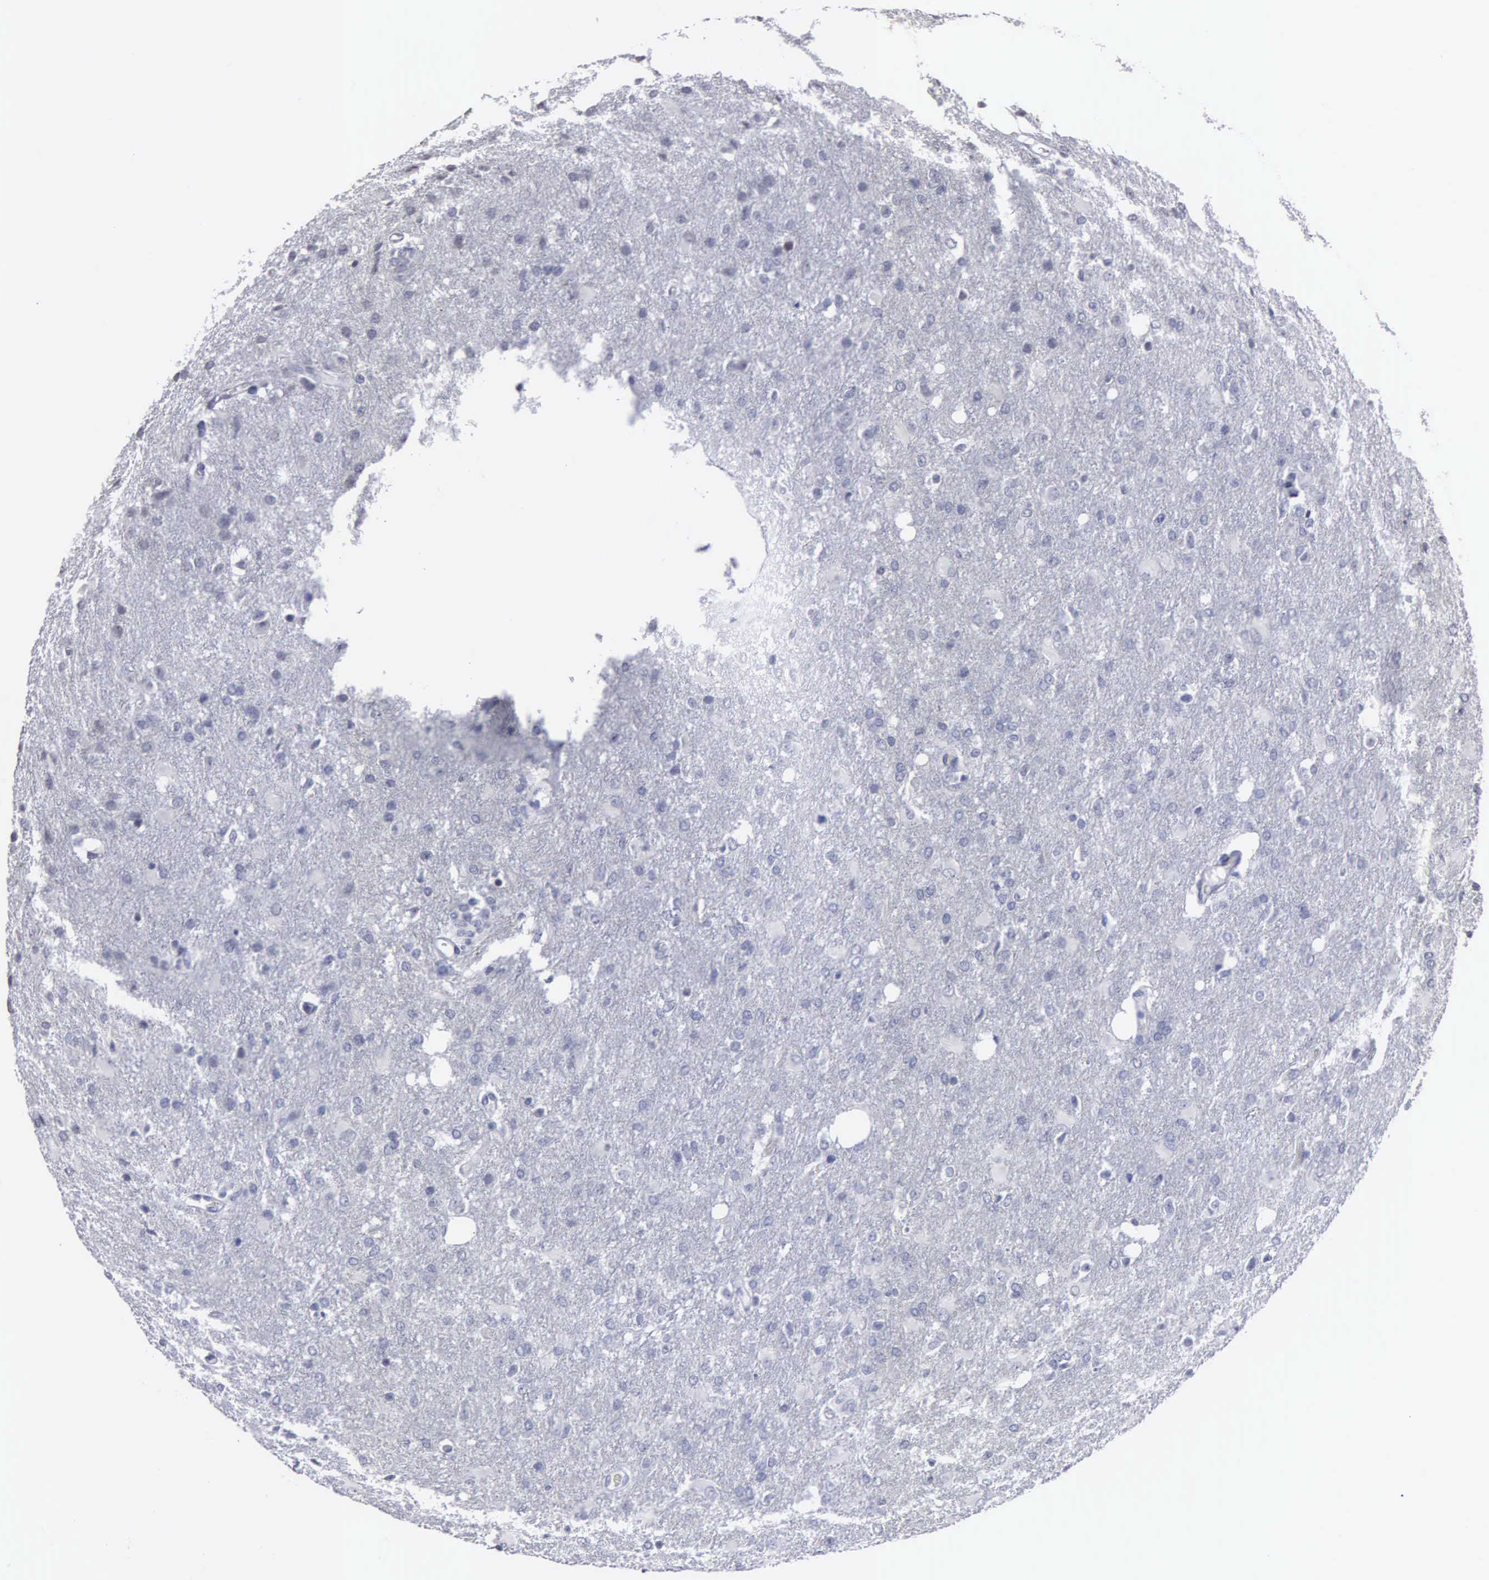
{"staining": {"intensity": "negative", "quantity": "none", "location": "none"}, "tissue": "glioma", "cell_type": "Tumor cells", "image_type": "cancer", "snomed": [{"axis": "morphology", "description": "Glioma, malignant, High grade"}, {"axis": "topography", "description": "Brain"}], "caption": "A histopathology image of glioma stained for a protein exhibits no brown staining in tumor cells.", "gene": "UPB1", "patient": {"sex": "male", "age": 68}}